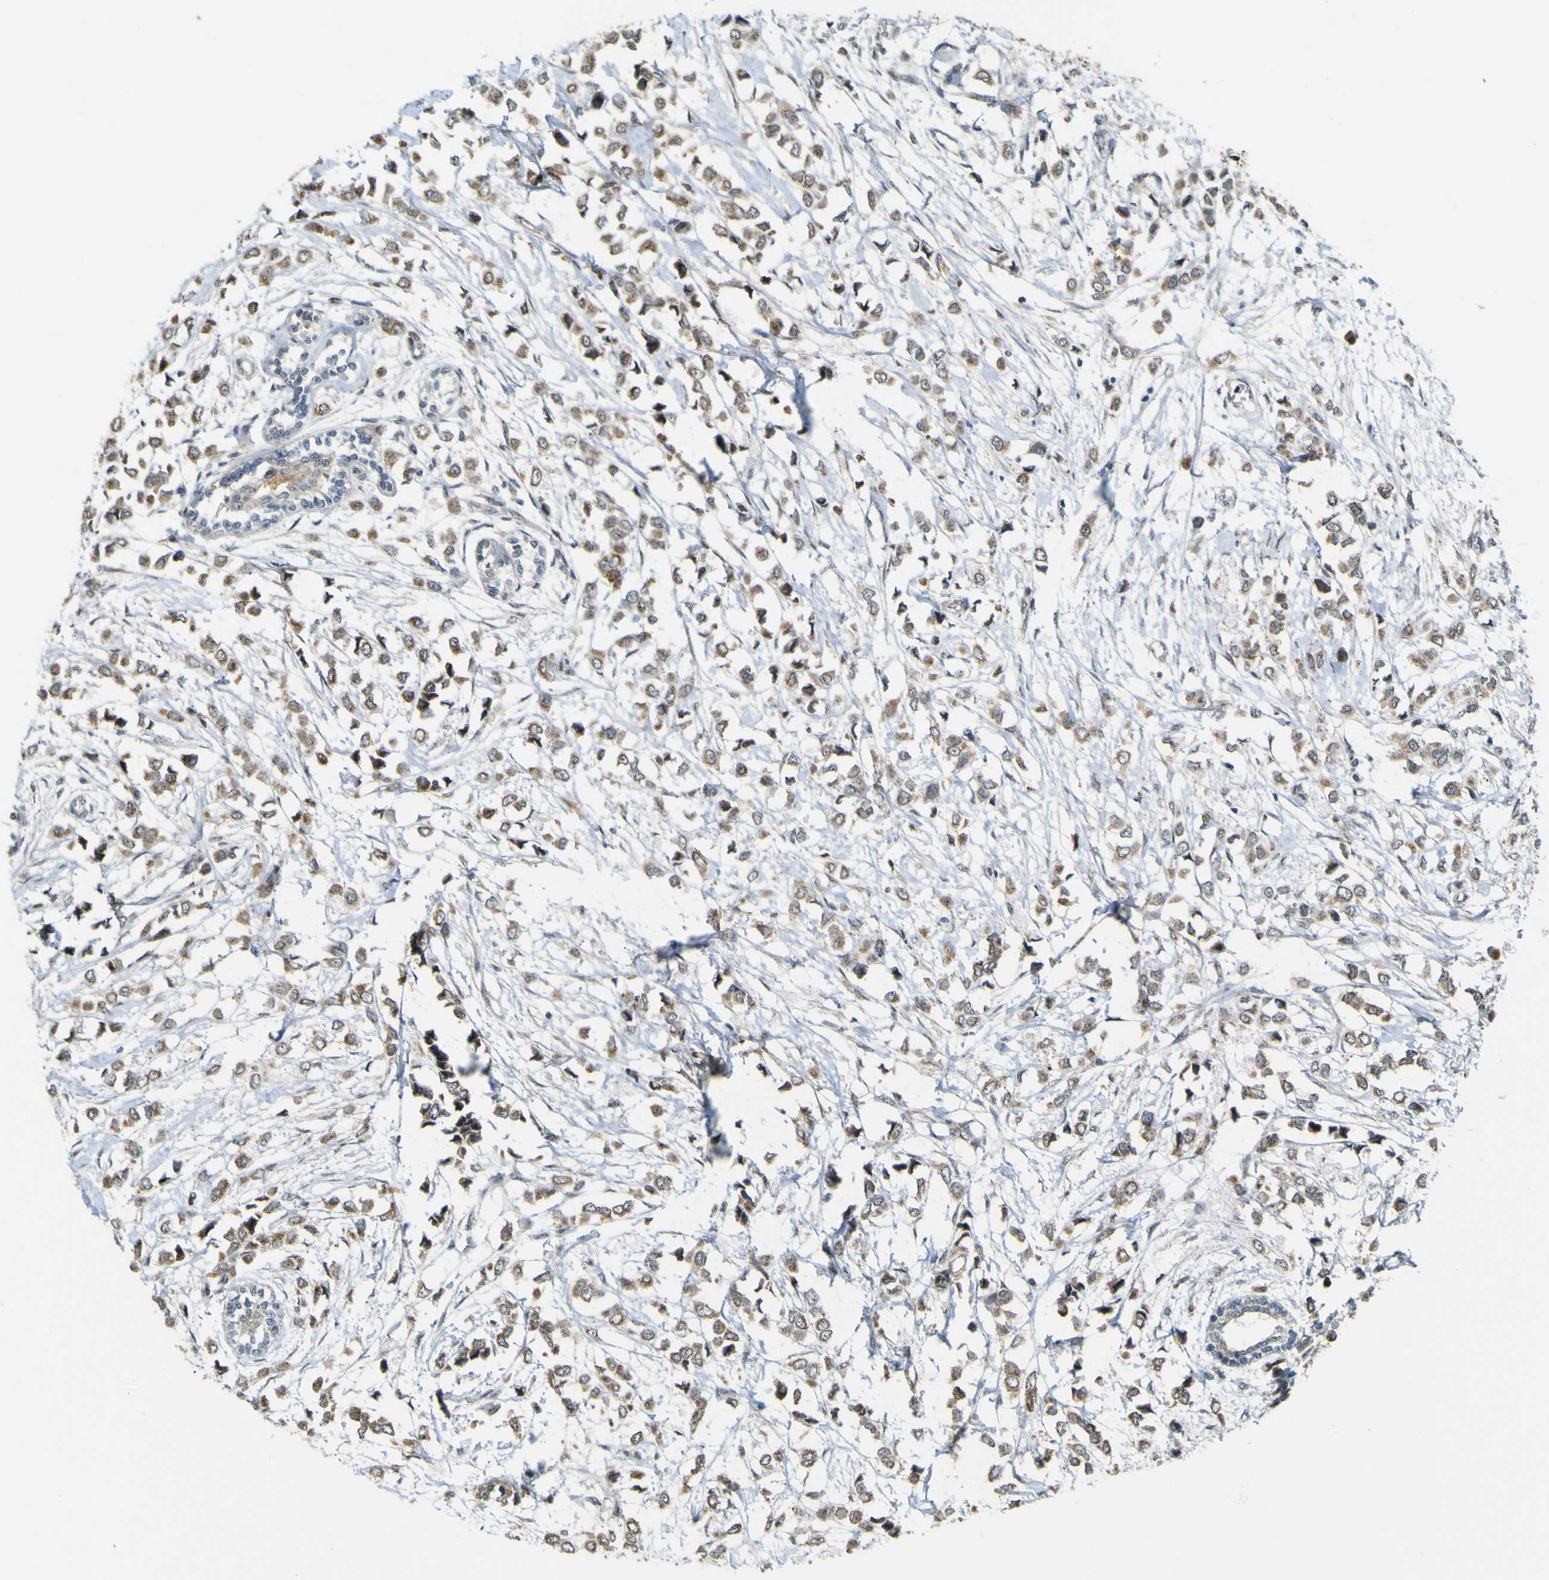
{"staining": {"intensity": "moderate", "quantity": ">75%", "location": "cytoplasmic/membranous"}, "tissue": "breast cancer", "cell_type": "Tumor cells", "image_type": "cancer", "snomed": [{"axis": "morphology", "description": "Lobular carcinoma"}, {"axis": "topography", "description": "Breast"}], "caption": "Protein positivity by IHC demonstrates moderate cytoplasmic/membranous staining in about >75% of tumor cells in breast cancer (lobular carcinoma). Using DAB (brown) and hematoxylin (blue) stains, captured at high magnification using brightfield microscopy.", "gene": "ACBD5", "patient": {"sex": "female", "age": 51}}